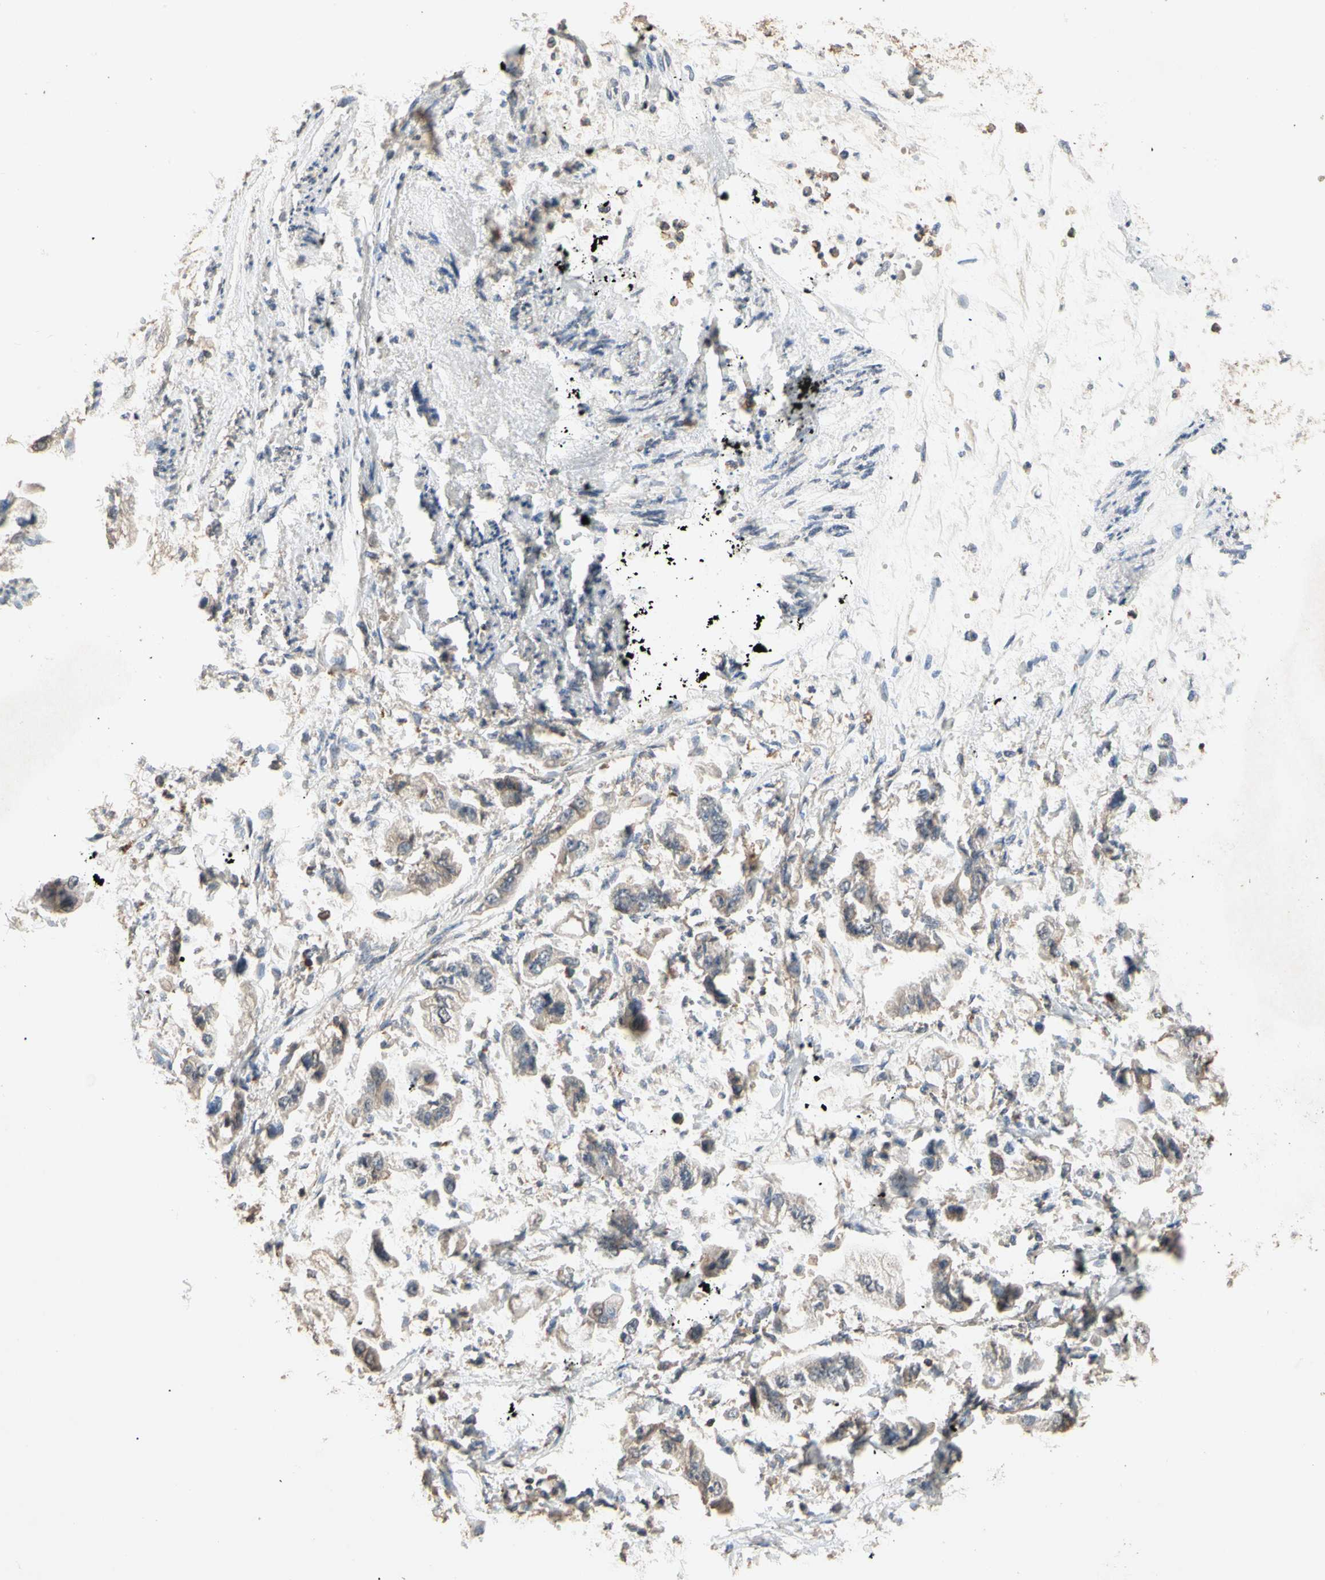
{"staining": {"intensity": "weak", "quantity": "<25%", "location": "cytoplasmic/membranous"}, "tissue": "stomach cancer", "cell_type": "Tumor cells", "image_type": "cancer", "snomed": [{"axis": "morphology", "description": "Adenocarcinoma, NOS"}, {"axis": "topography", "description": "Stomach"}], "caption": "High power microscopy micrograph of an immunohistochemistry micrograph of stomach cancer, revealing no significant expression in tumor cells.", "gene": "MAP3K10", "patient": {"sex": "male", "age": 62}}